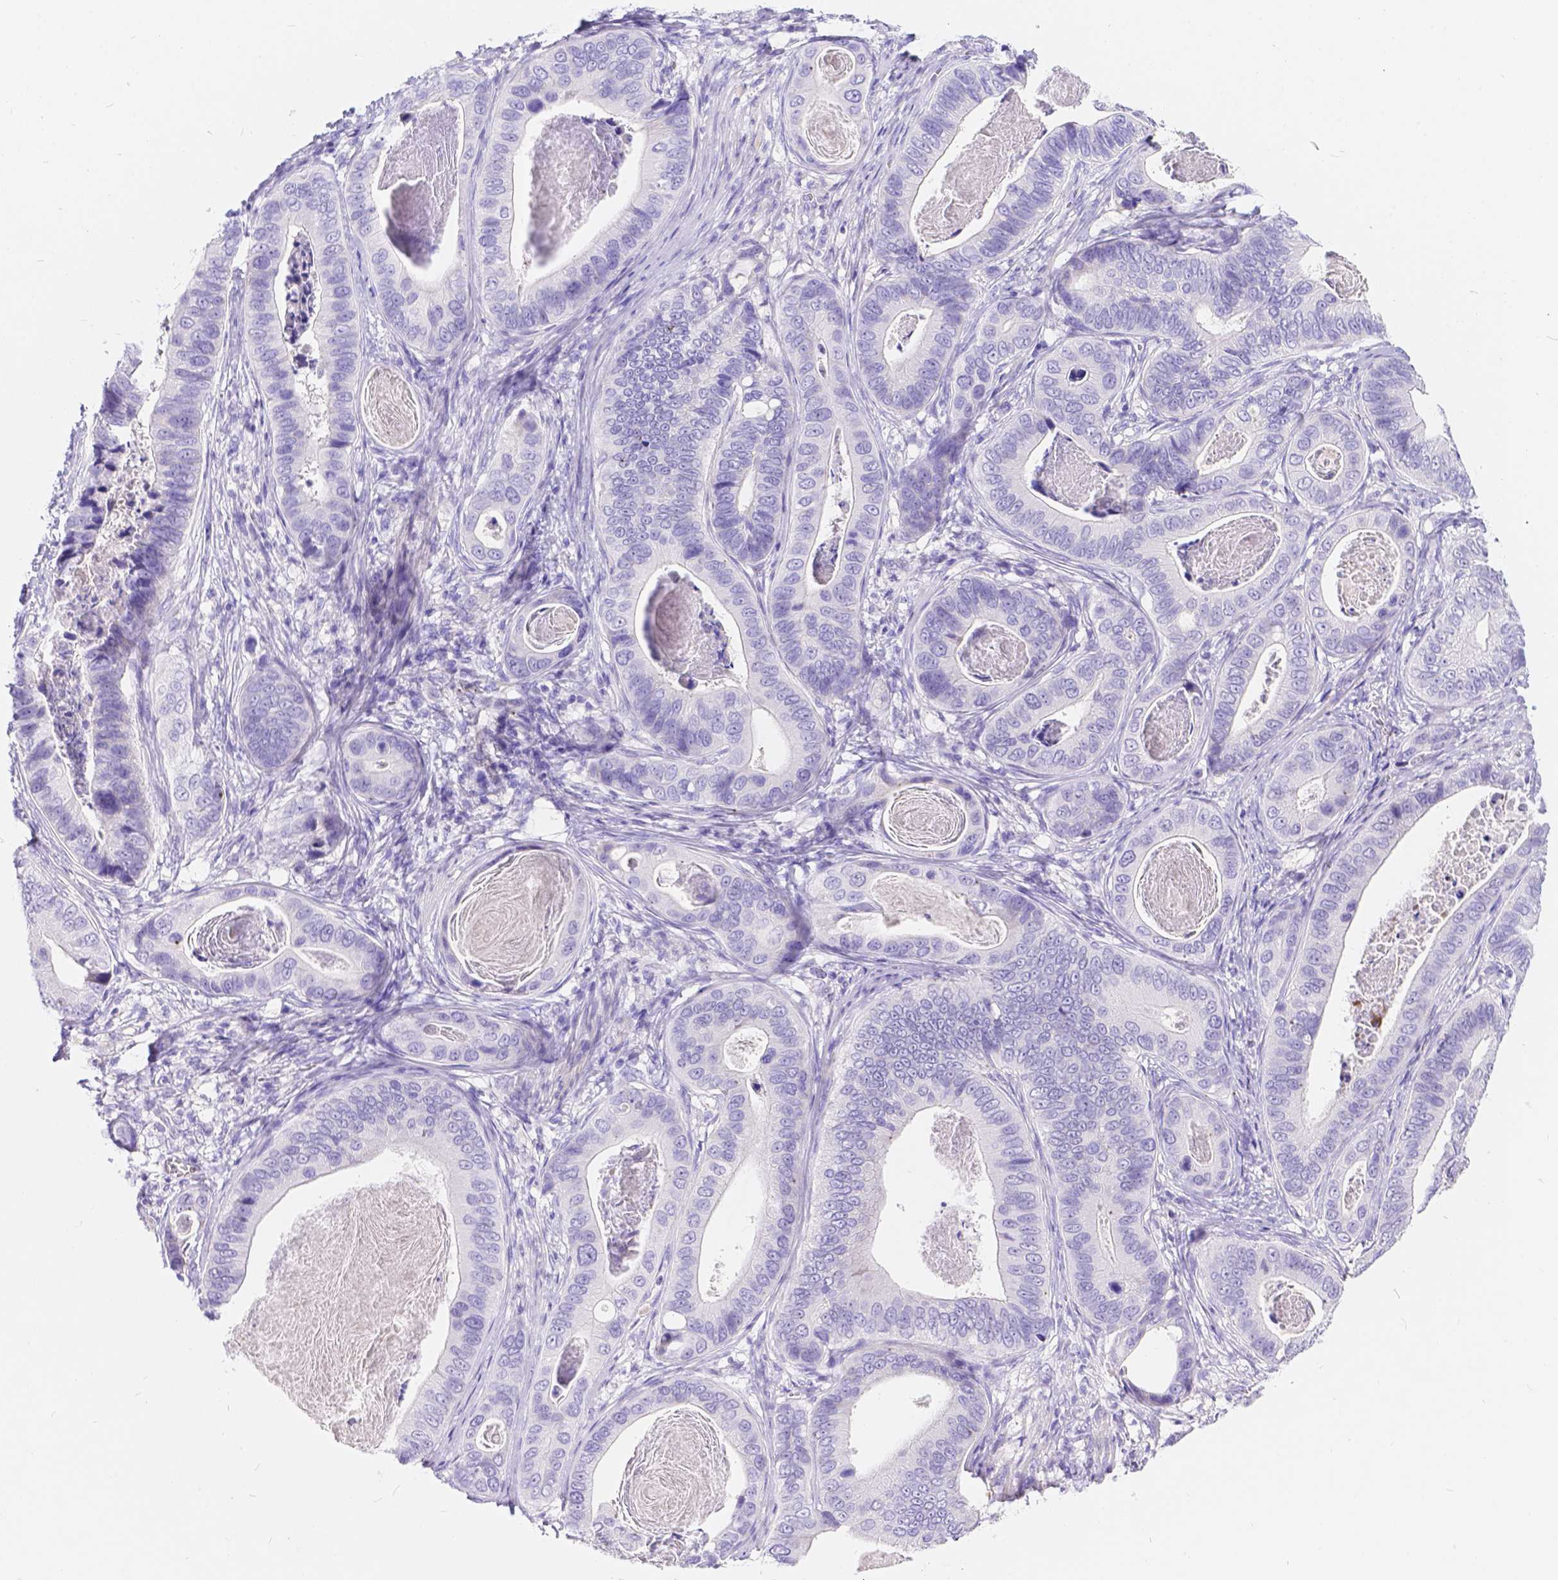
{"staining": {"intensity": "negative", "quantity": "none", "location": "none"}, "tissue": "stomach cancer", "cell_type": "Tumor cells", "image_type": "cancer", "snomed": [{"axis": "morphology", "description": "Adenocarcinoma, NOS"}, {"axis": "topography", "description": "Stomach"}], "caption": "High magnification brightfield microscopy of stomach adenocarcinoma stained with DAB (brown) and counterstained with hematoxylin (blue): tumor cells show no significant positivity.", "gene": "KLHL10", "patient": {"sex": "male", "age": 84}}